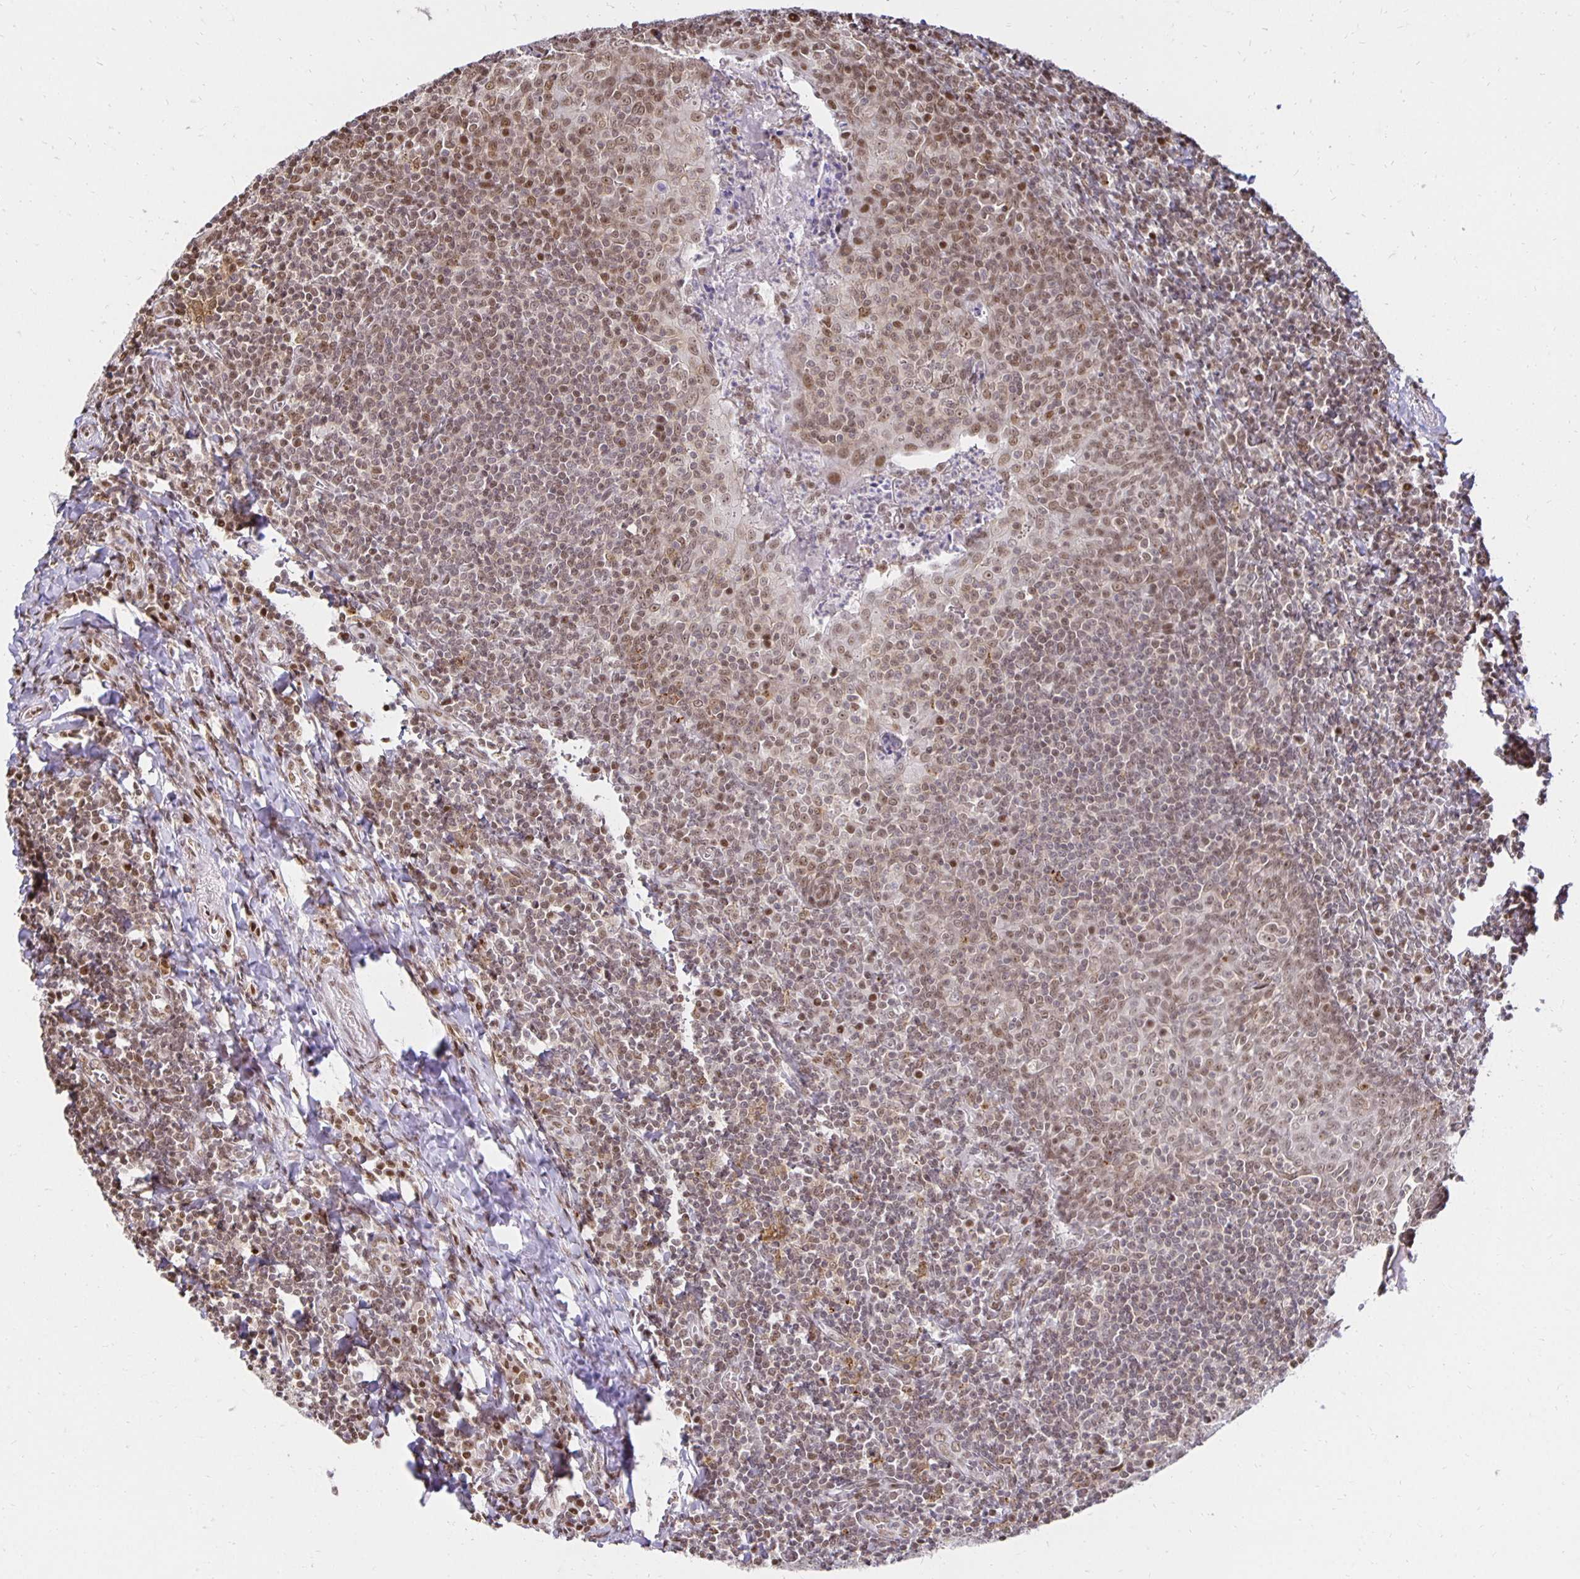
{"staining": {"intensity": "moderate", "quantity": ">75%", "location": "nuclear"}, "tissue": "tonsil", "cell_type": "Non-germinal center cells", "image_type": "normal", "snomed": [{"axis": "morphology", "description": "Normal tissue, NOS"}, {"axis": "morphology", "description": "Inflammation, NOS"}, {"axis": "topography", "description": "Tonsil"}], "caption": "Immunohistochemical staining of benign human tonsil reveals medium levels of moderate nuclear positivity in about >75% of non-germinal center cells. (Brightfield microscopy of DAB IHC at high magnification).", "gene": "ZNF579", "patient": {"sex": "female", "age": 31}}